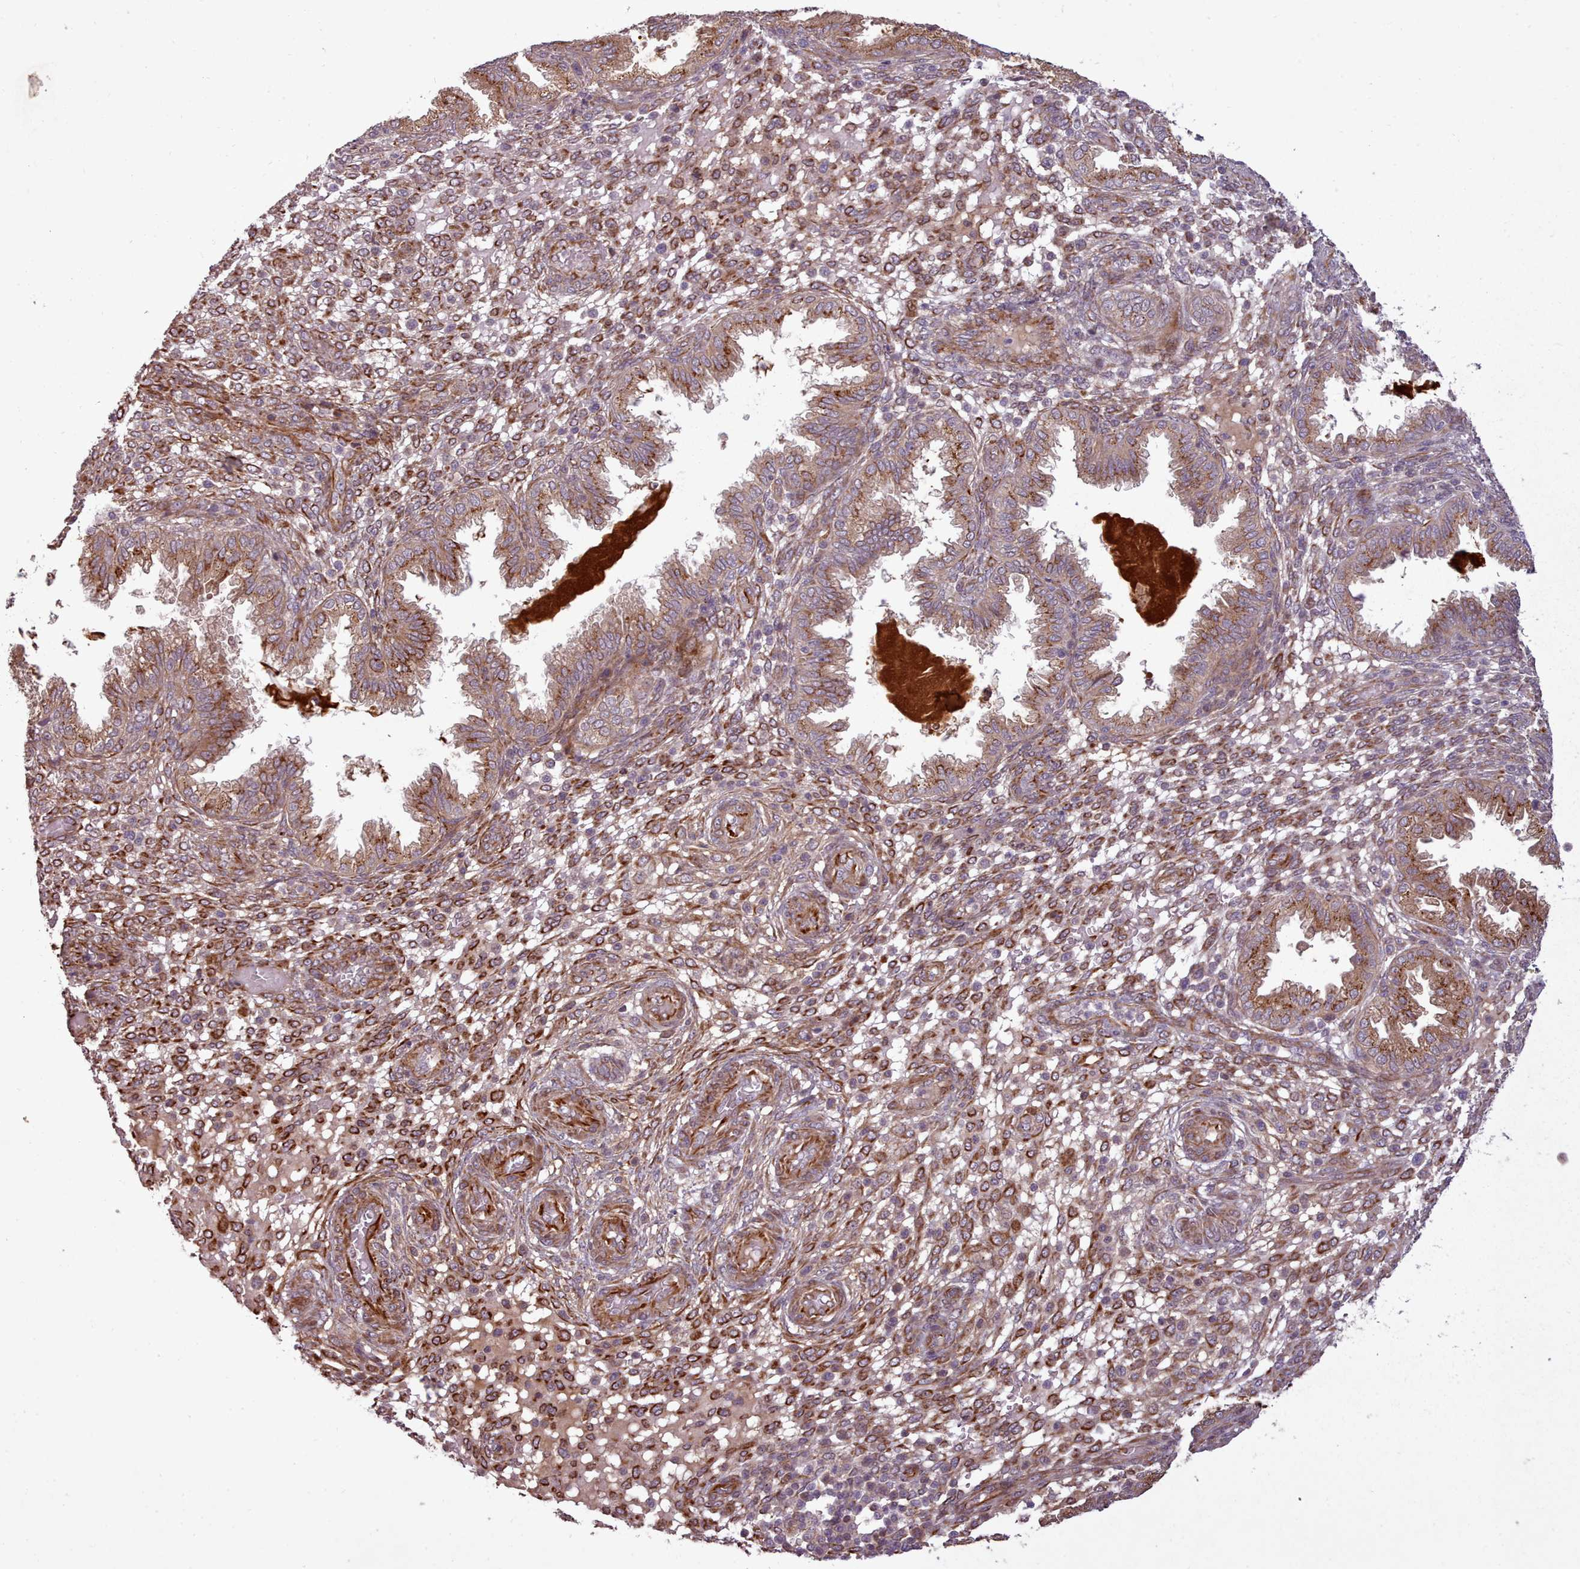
{"staining": {"intensity": "strong", "quantity": "25%-75%", "location": "cytoplasmic/membranous"}, "tissue": "endometrium", "cell_type": "Cells in endometrial stroma", "image_type": "normal", "snomed": [{"axis": "morphology", "description": "Normal tissue, NOS"}, {"axis": "topography", "description": "Endometrium"}], "caption": "Immunohistochemistry (DAB (3,3'-diaminobenzidine)) staining of unremarkable human endometrium exhibits strong cytoplasmic/membranous protein staining in about 25%-75% of cells in endometrial stroma.", "gene": "GBGT1", "patient": {"sex": "female", "age": 33}}